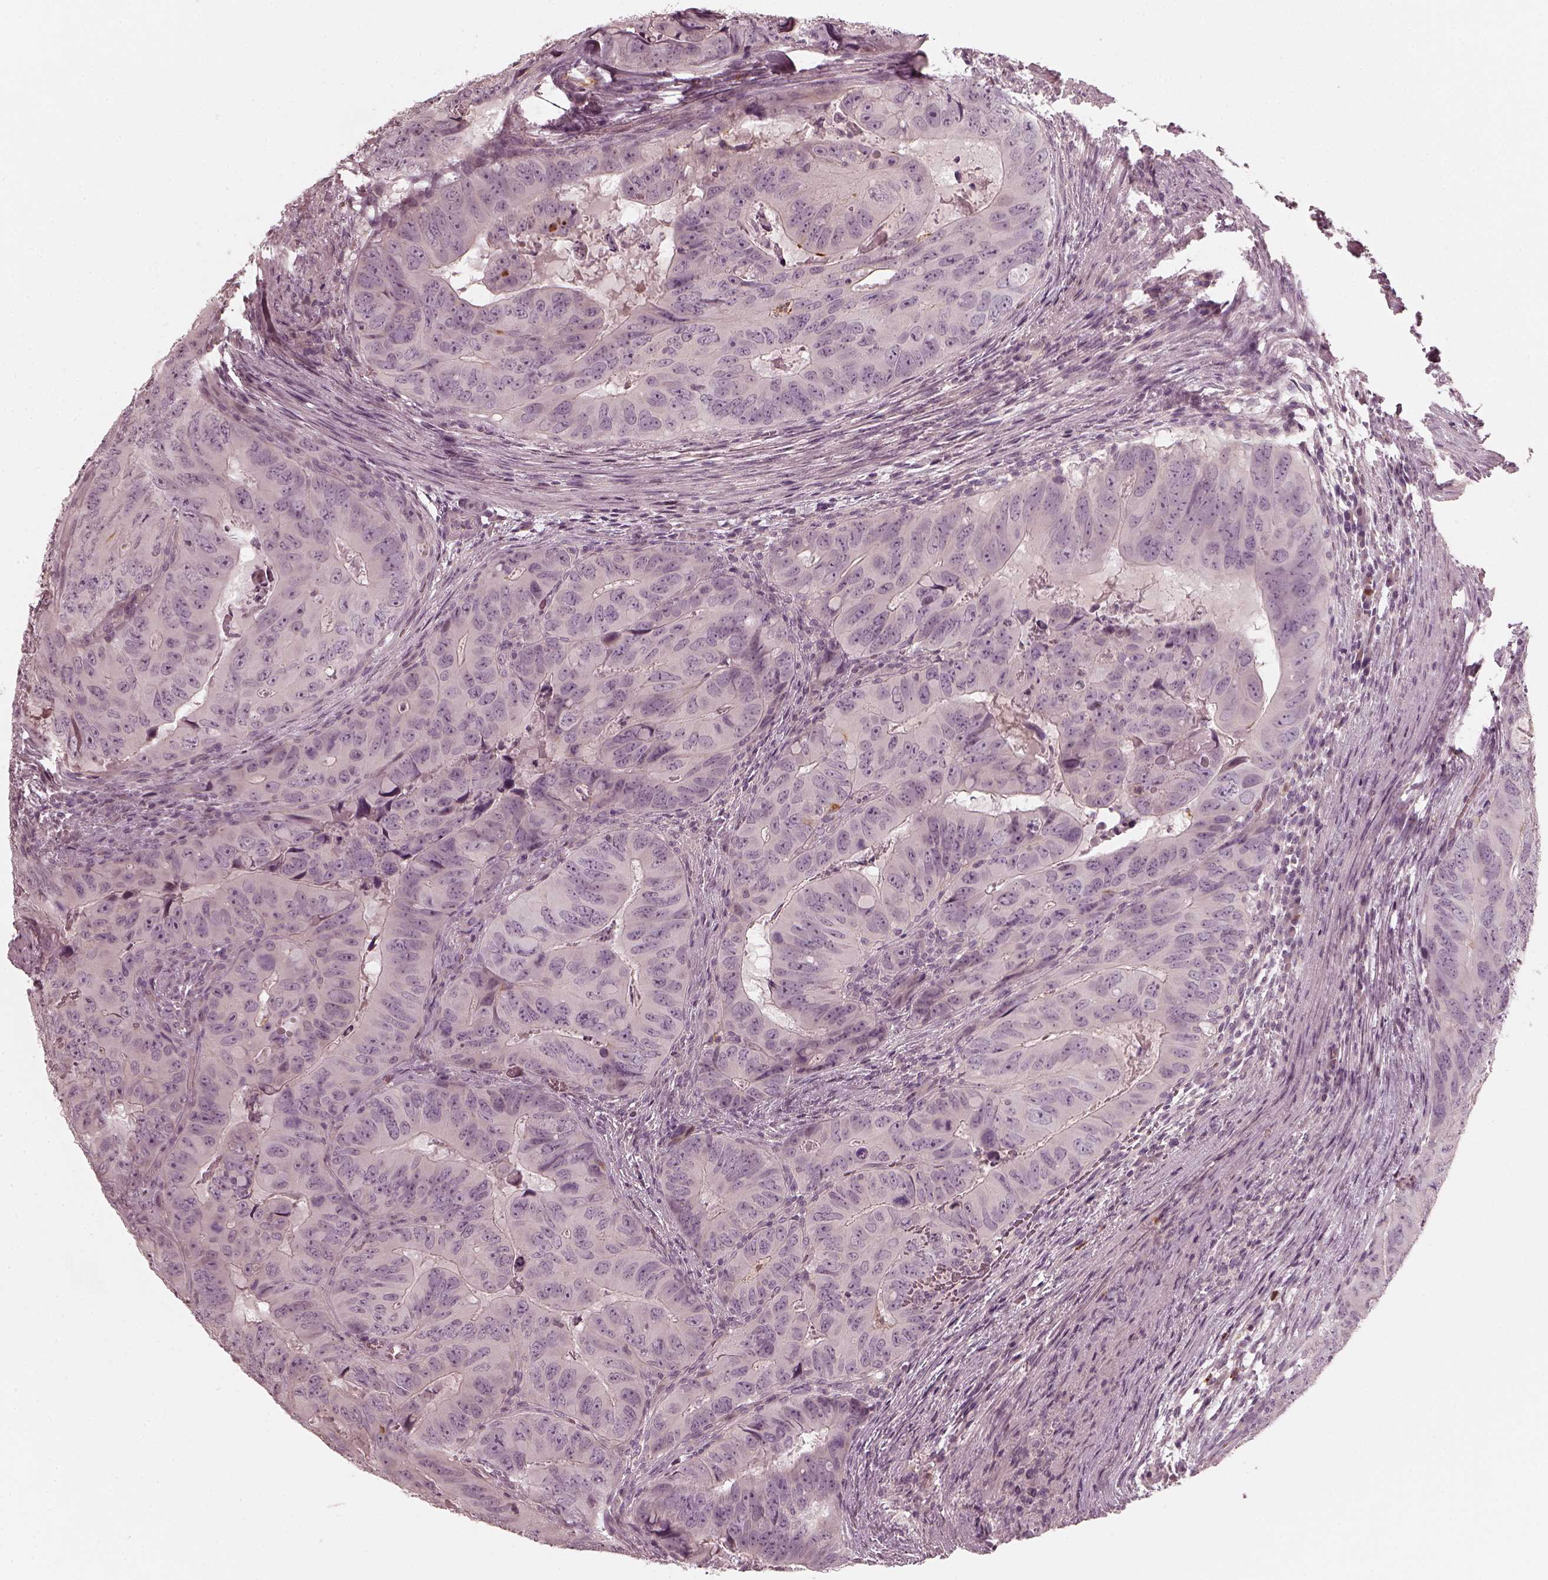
{"staining": {"intensity": "negative", "quantity": "none", "location": "none"}, "tissue": "colorectal cancer", "cell_type": "Tumor cells", "image_type": "cancer", "snomed": [{"axis": "morphology", "description": "Adenocarcinoma, NOS"}, {"axis": "topography", "description": "Colon"}], "caption": "This is a photomicrograph of immunohistochemistry staining of colorectal cancer, which shows no staining in tumor cells.", "gene": "CHIT1", "patient": {"sex": "male", "age": 79}}